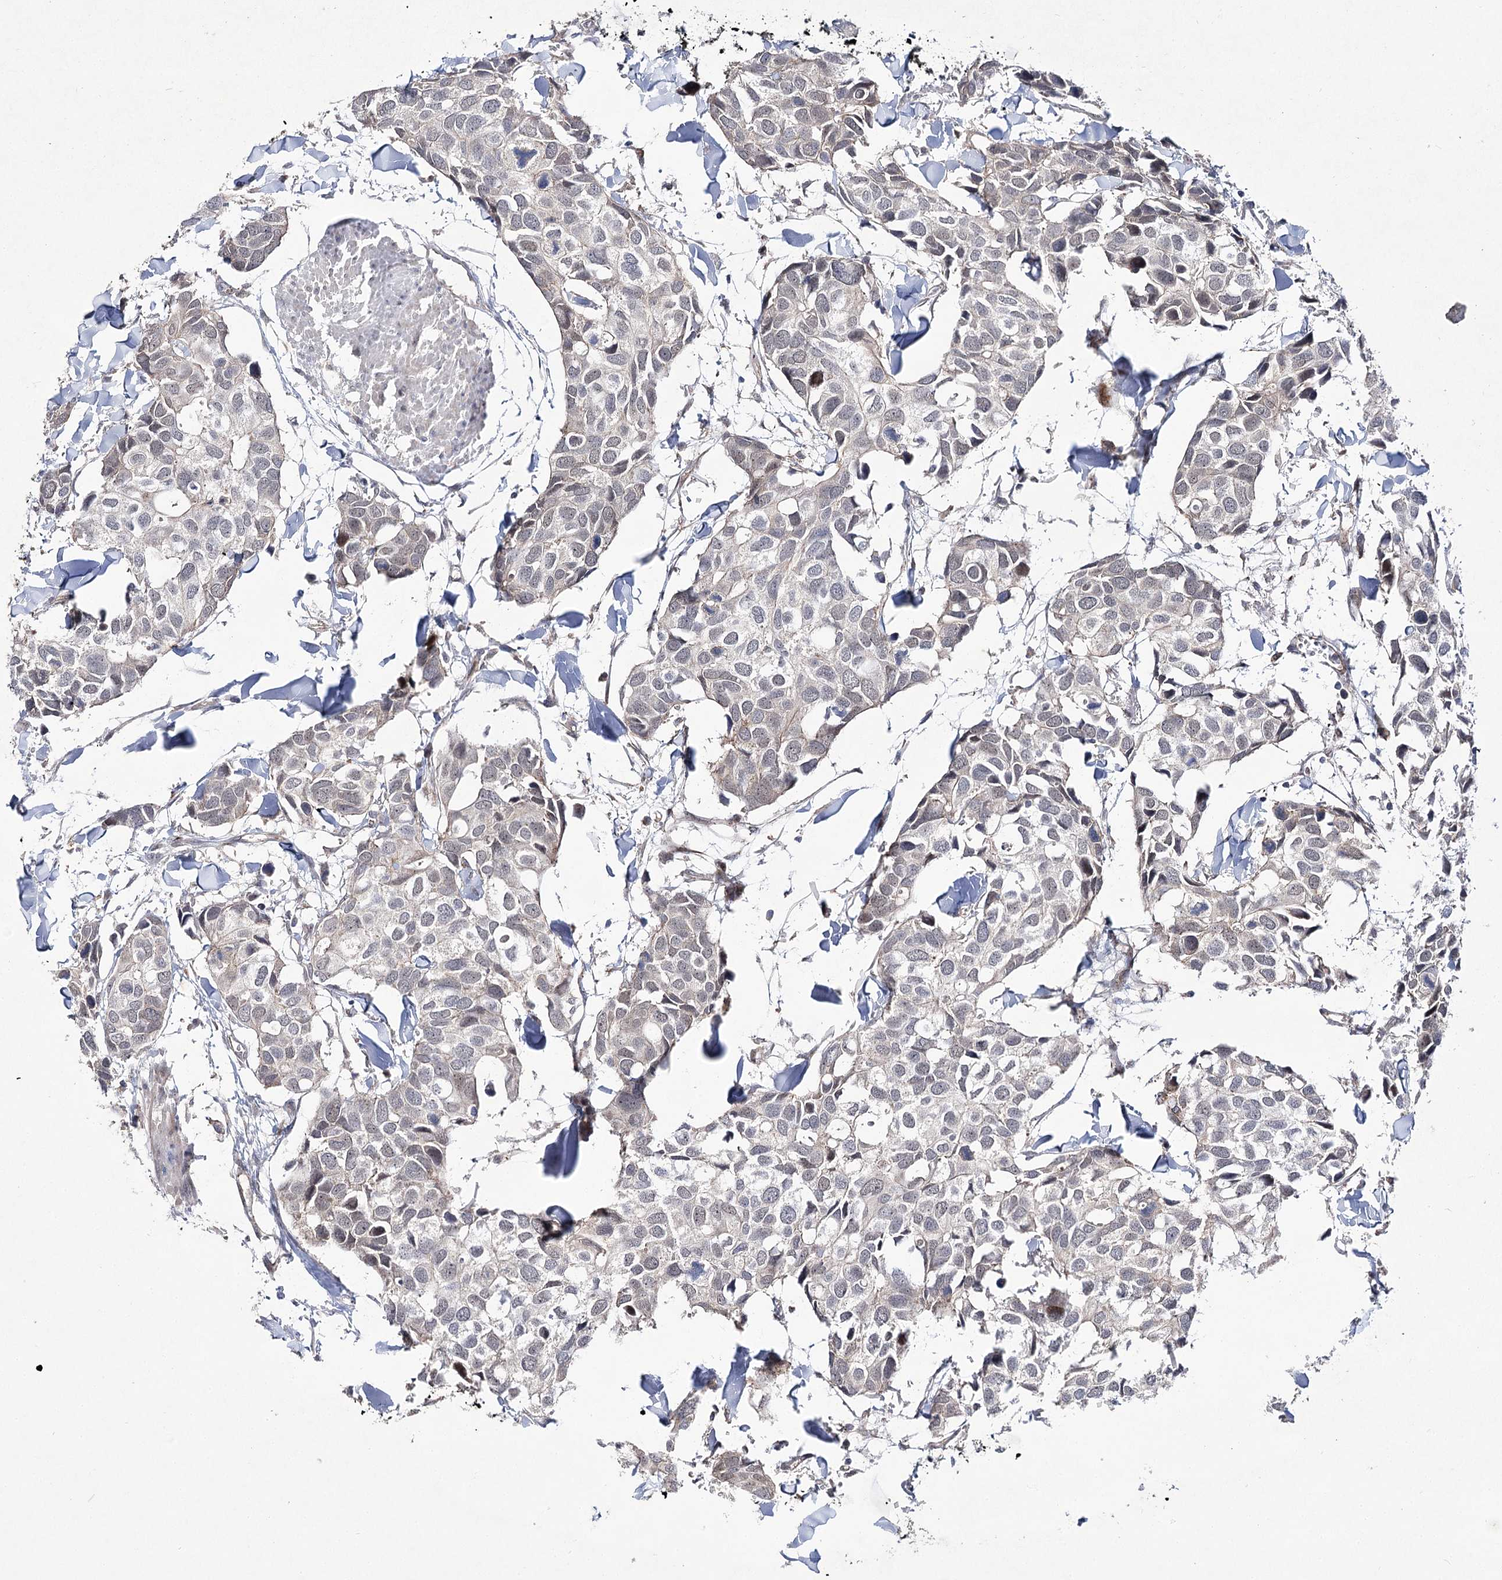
{"staining": {"intensity": "negative", "quantity": "none", "location": "none"}, "tissue": "breast cancer", "cell_type": "Tumor cells", "image_type": "cancer", "snomed": [{"axis": "morphology", "description": "Duct carcinoma"}, {"axis": "topography", "description": "Breast"}], "caption": "This image is of intraductal carcinoma (breast) stained with immunohistochemistry to label a protein in brown with the nuclei are counter-stained blue. There is no staining in tumor cells.", "gene": "ARHGAP32", "patient": {"sex": "female", "age": 83}}